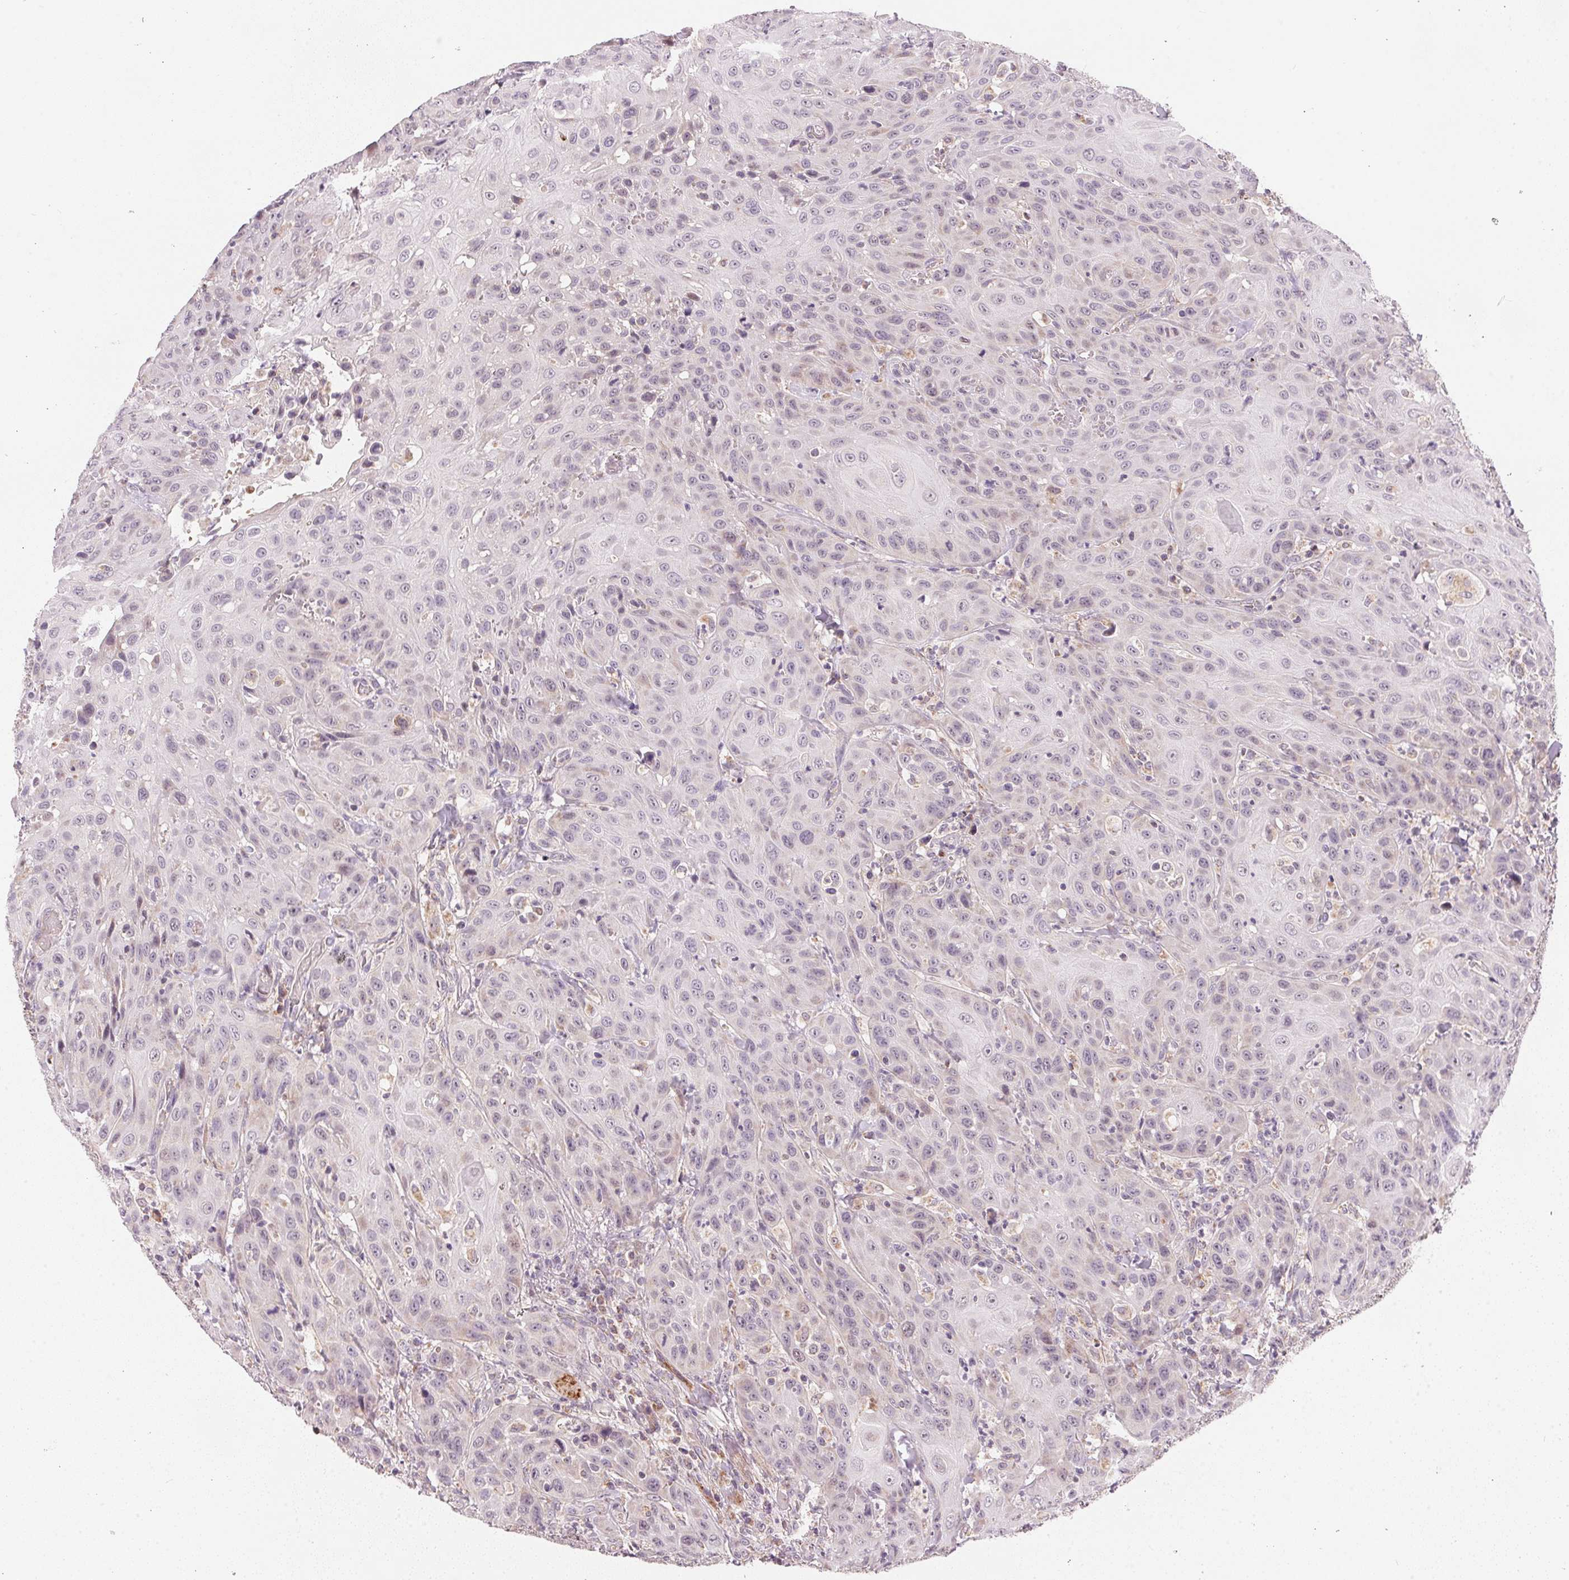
{"staining": {"intensity": "negative", "quantity": "none", "location": "none"}, "tissue": "head and neck cancer", "cell_type": "Tumor cells", "image_type": "cancer", "snomed": [{"axis": "morphology", "description": "Normal tissue, NOS"}, {"axis": "morphology", "description": "Squamous cell carcinoma, NOS"}, {"axis": "topography", "description": "Oral tissue"}, {"axis": "topography", "description": "Tounge, NOS"}, {"axis": "topography", "description": "Head-Neck"}], "caption": "There is no significant staining in tumor cells of head and neck squamous cell carcinoma.", "gene": "COQ7", "patient": {"sex": "male", "age": 62}}